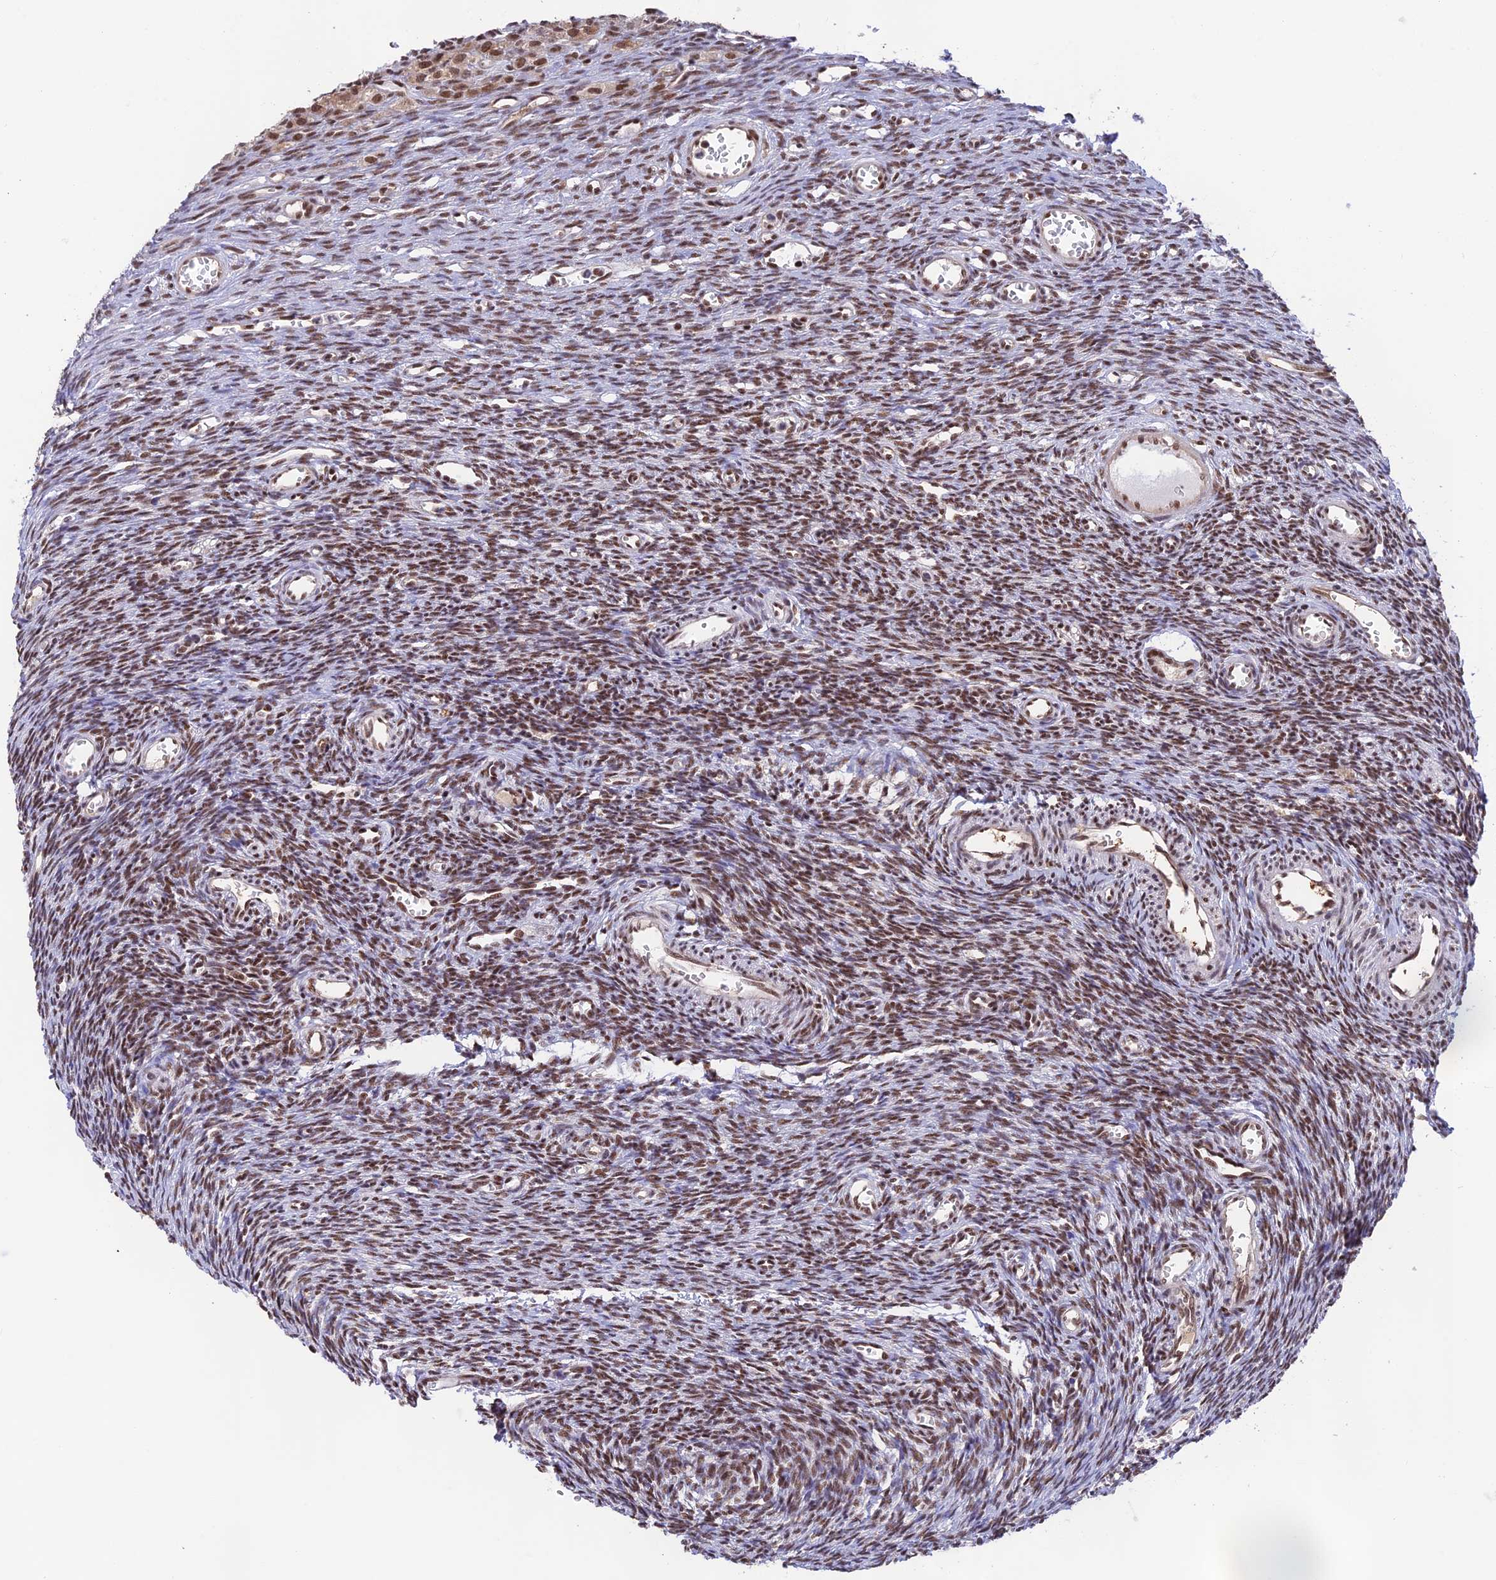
{"staining": {"intensity": "moderate", "quantity": ">75%", "location": "nuclear"}, "tissue": "ovary", "cell_type": "Ovarian stroma cells", "image_type": "normal", "snomed": [{"axis": "morphology", "description": "Normal tissue, NOS"}, {"axis": "topography", "description": "Ovary"}], "caption": "Brown immunohistochemical staining in normal human ovary shows moderate nuclear staining in approximately >75% of ovarian stroma cells.", "gene": "THAP11", "patient": {"sex": "female", "age": 39}}